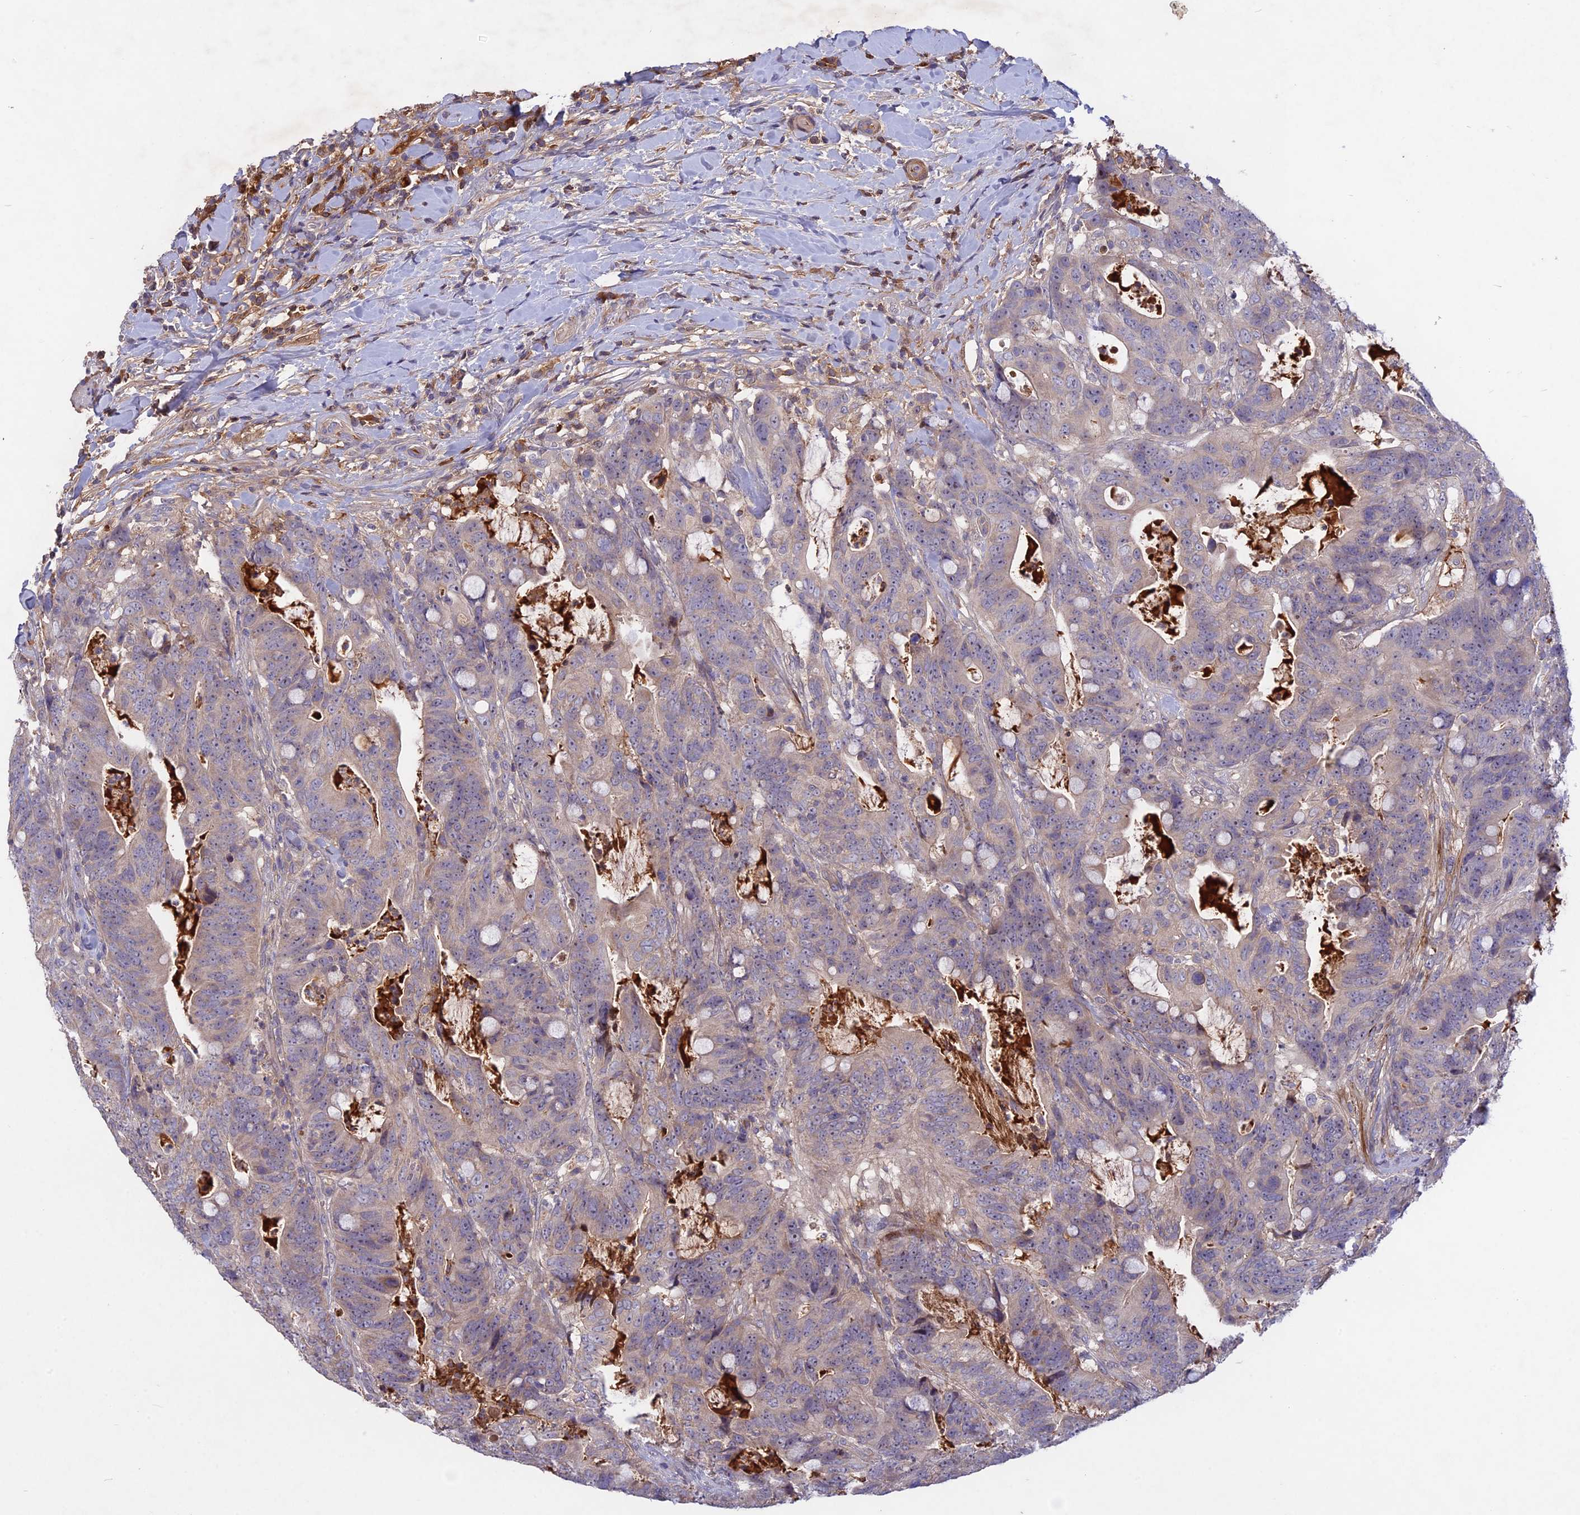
{"staining": {"intensity": "weak", "quantity": "<25%", "location": "cytoplasmic/membranous"}, "tissue": "colorectal cancer", "cell_type": "Tumor cells", "image_type": "cancer", "snomed": [{"axis": "morphology", "description": "Adenocarcinoma, NOS"}, {"axis": "topography", "description": "Colon"}], "caption": "Immunohistochemistry photomicrograph of human adenocarcinoma (colorectal) stained for a protein (brown), which displays no expression in tumor cells.", "gene": "ADO", "patient": {"sex": "female", "age": 82}}